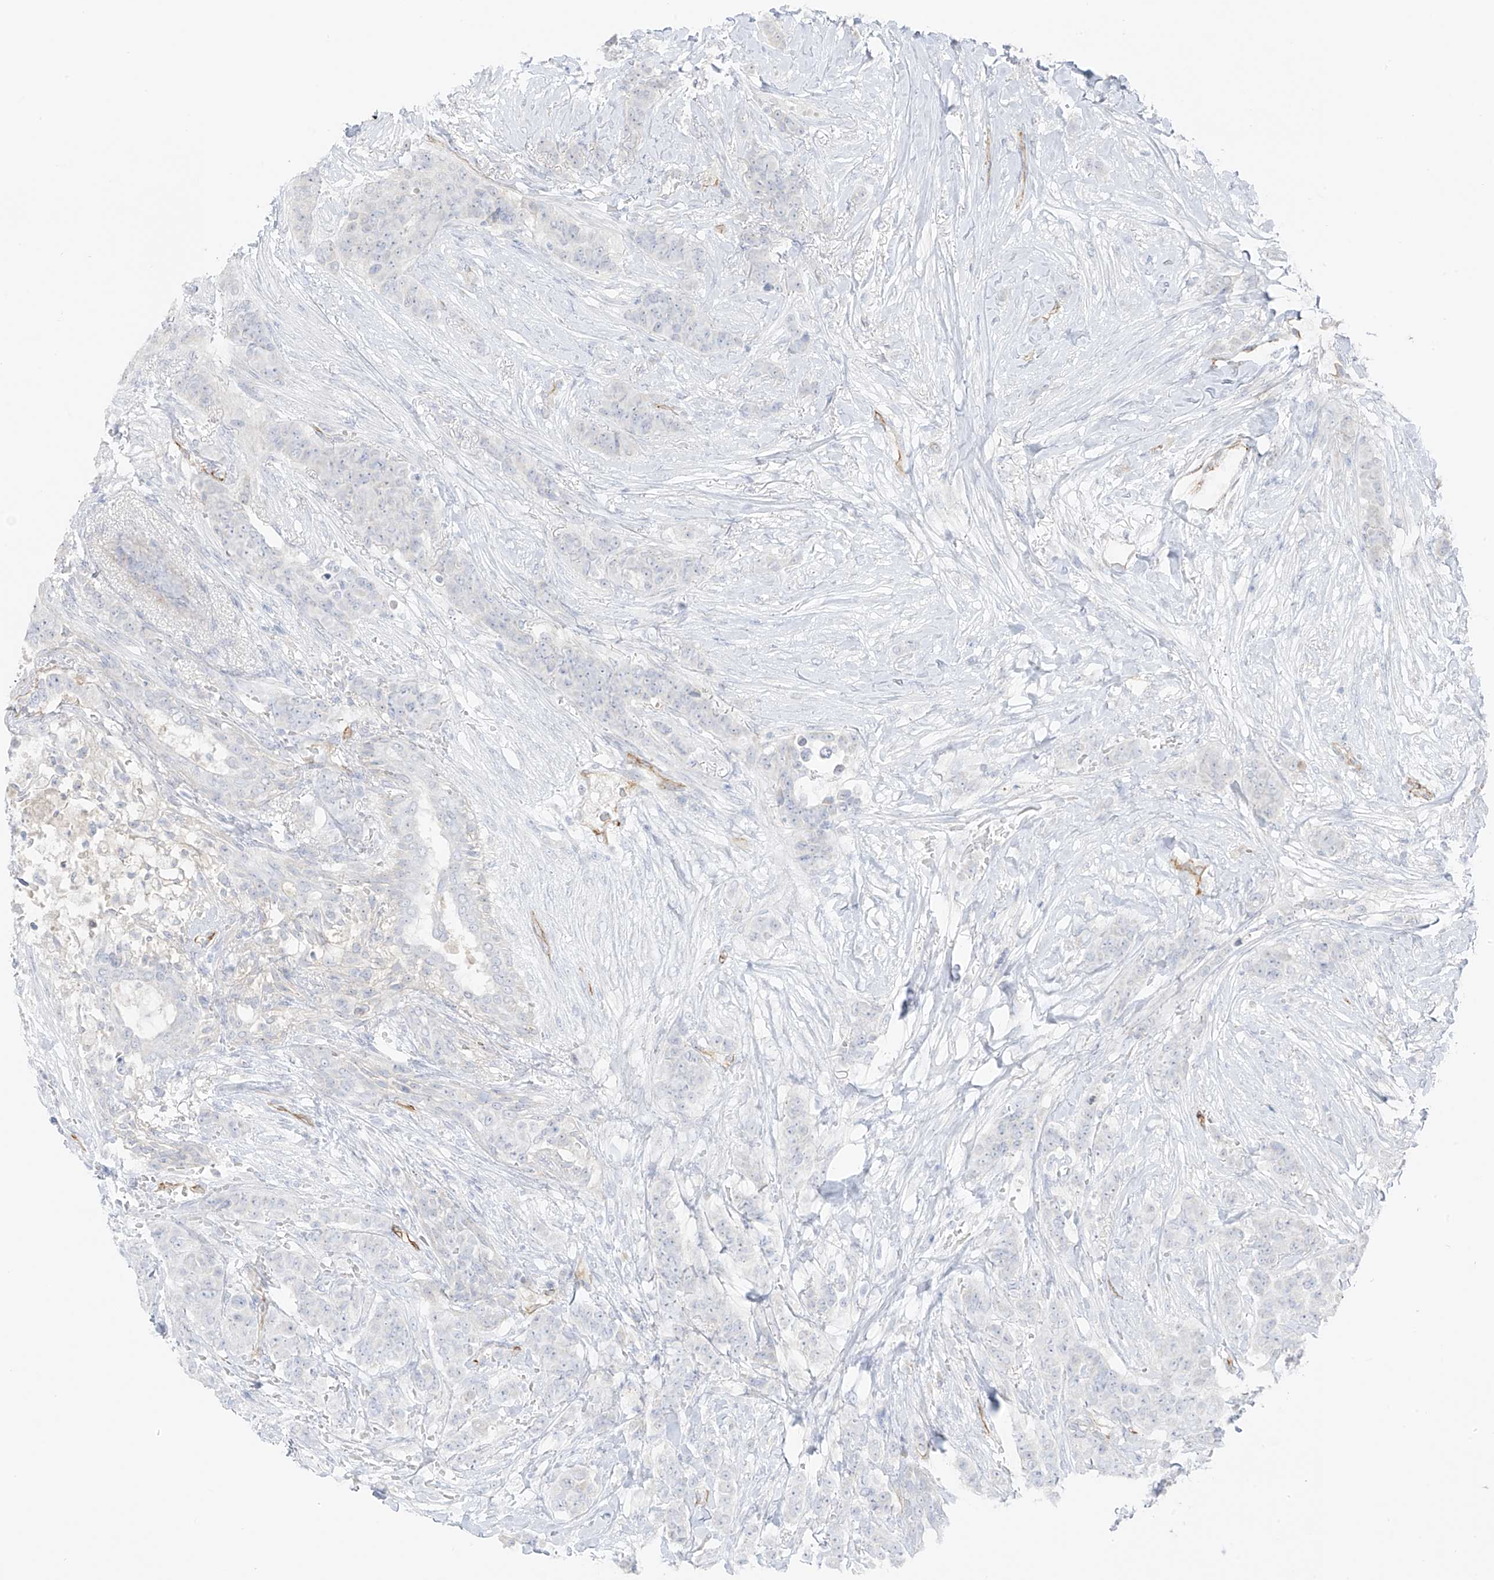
{"staining": {"intensity": "negative", "quantity": "none", "location": "none"}, "tissue": "breast cancer", "cell_type": "Tumor cells", "image_type": "cancer", "snomed": [{"axis": "morphology", "description": "Duct carcinoma"}, {"axis": "topography", "description": "Breast"}], "caption": "The image demonstrates no staining of tumor cells in breast cancer (invasive ductal carcinoma). The staining is performed using DAB (3,3'-diaminobenzidine) brown chromogen with nuclei counter-stained in using hematoxylin.", "gene": "C11orf87", "patient": {"sex": "female", "age": 40}}